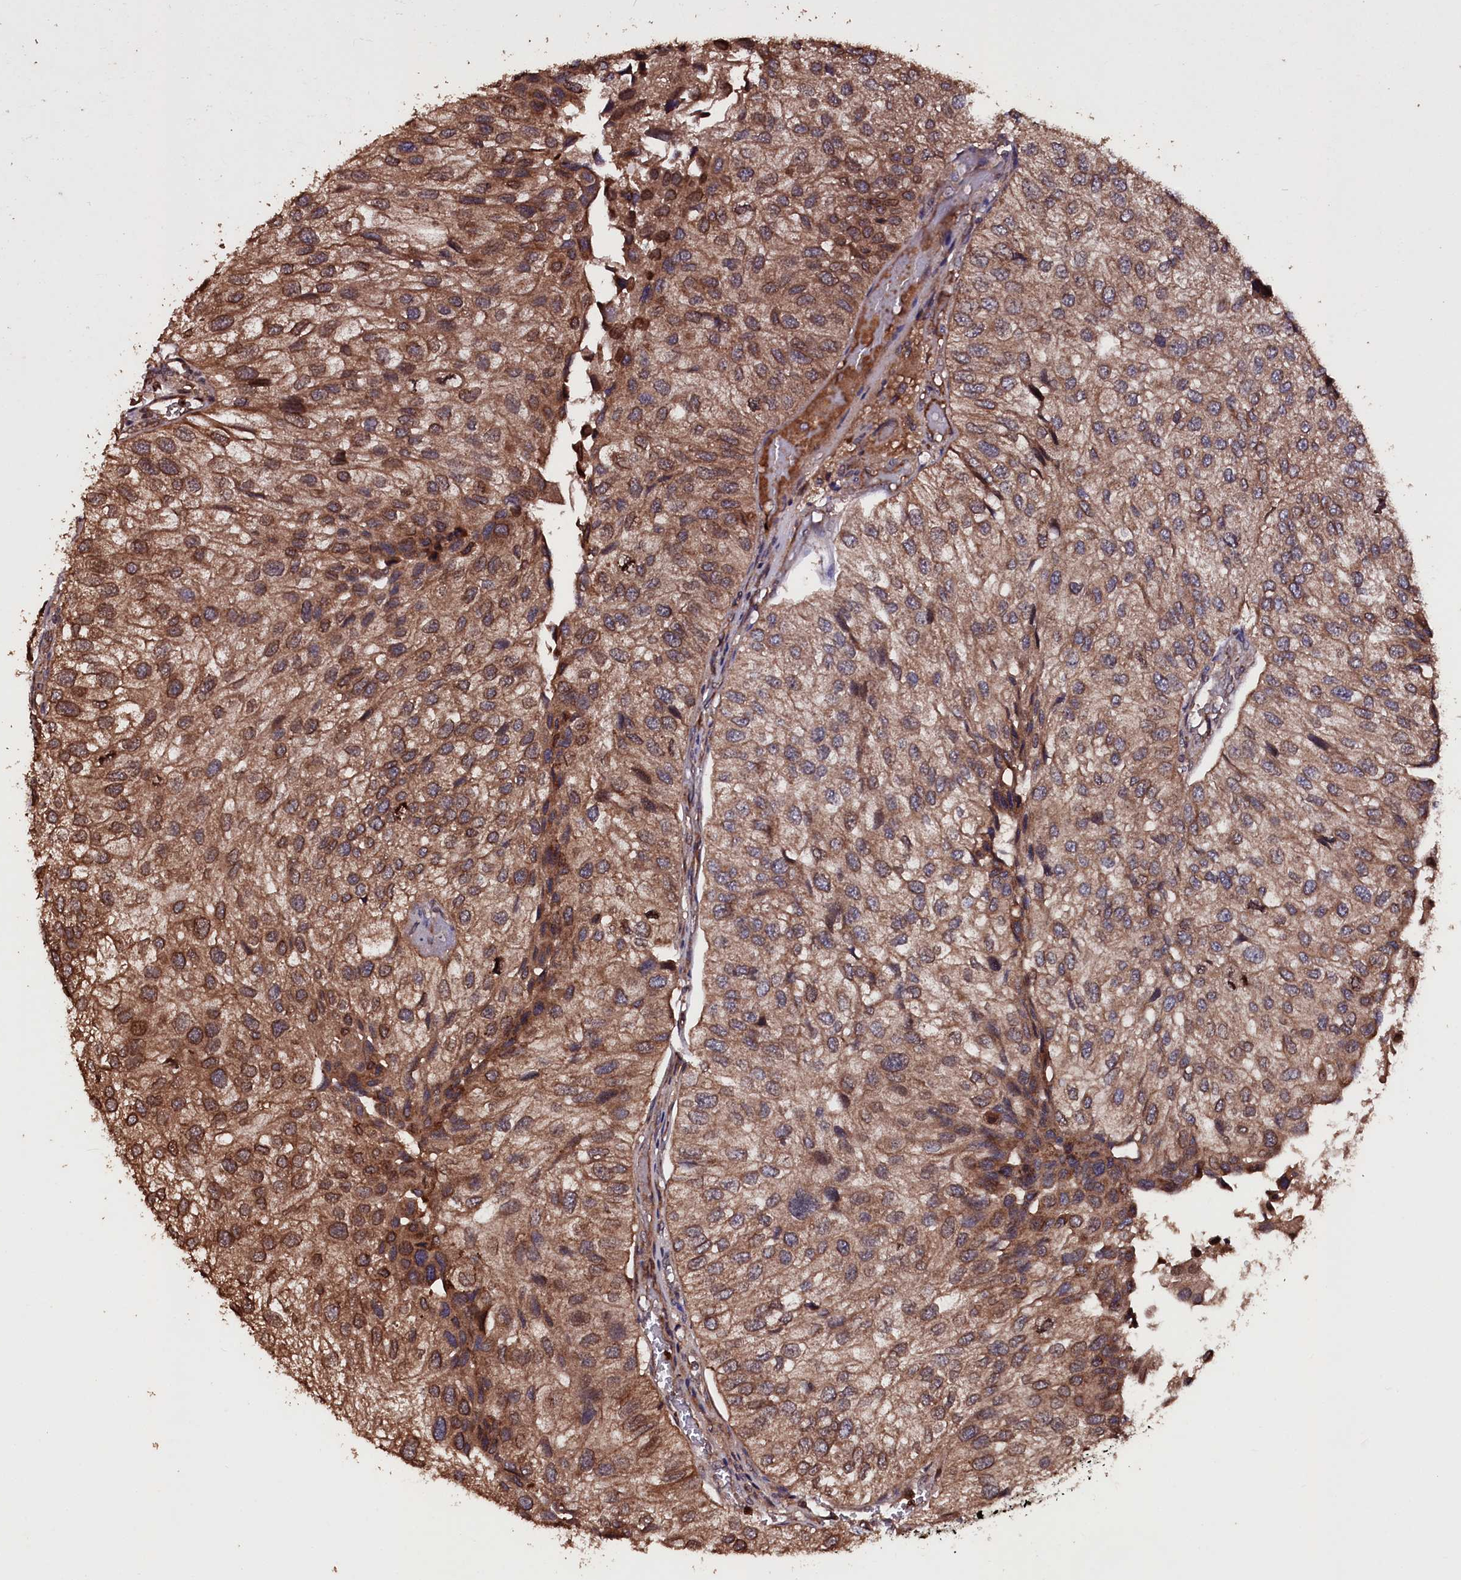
{"staining": {"intensity": "moderate", "quantity": ">75%", "location": "cytoplasmic/membranous,nuclear"}, "tissue": "urothelial cancer", "cell_type": "Tumor cells", "image_type": "cancer", "snomed": [{"axis": "morphology", "description": "Urothelial carcinoma, Low grade"}, {"axis": "topography", "description": "Urinary bladder"}], "caption": "Tumor cells exhibit medium levels of moderate cytoplasmic/membranous and nuclear positivity in about >75% of cells in urothelial cancer.", "gene": "MYO1H", "patient": {"sex": "female", "age": 89}}